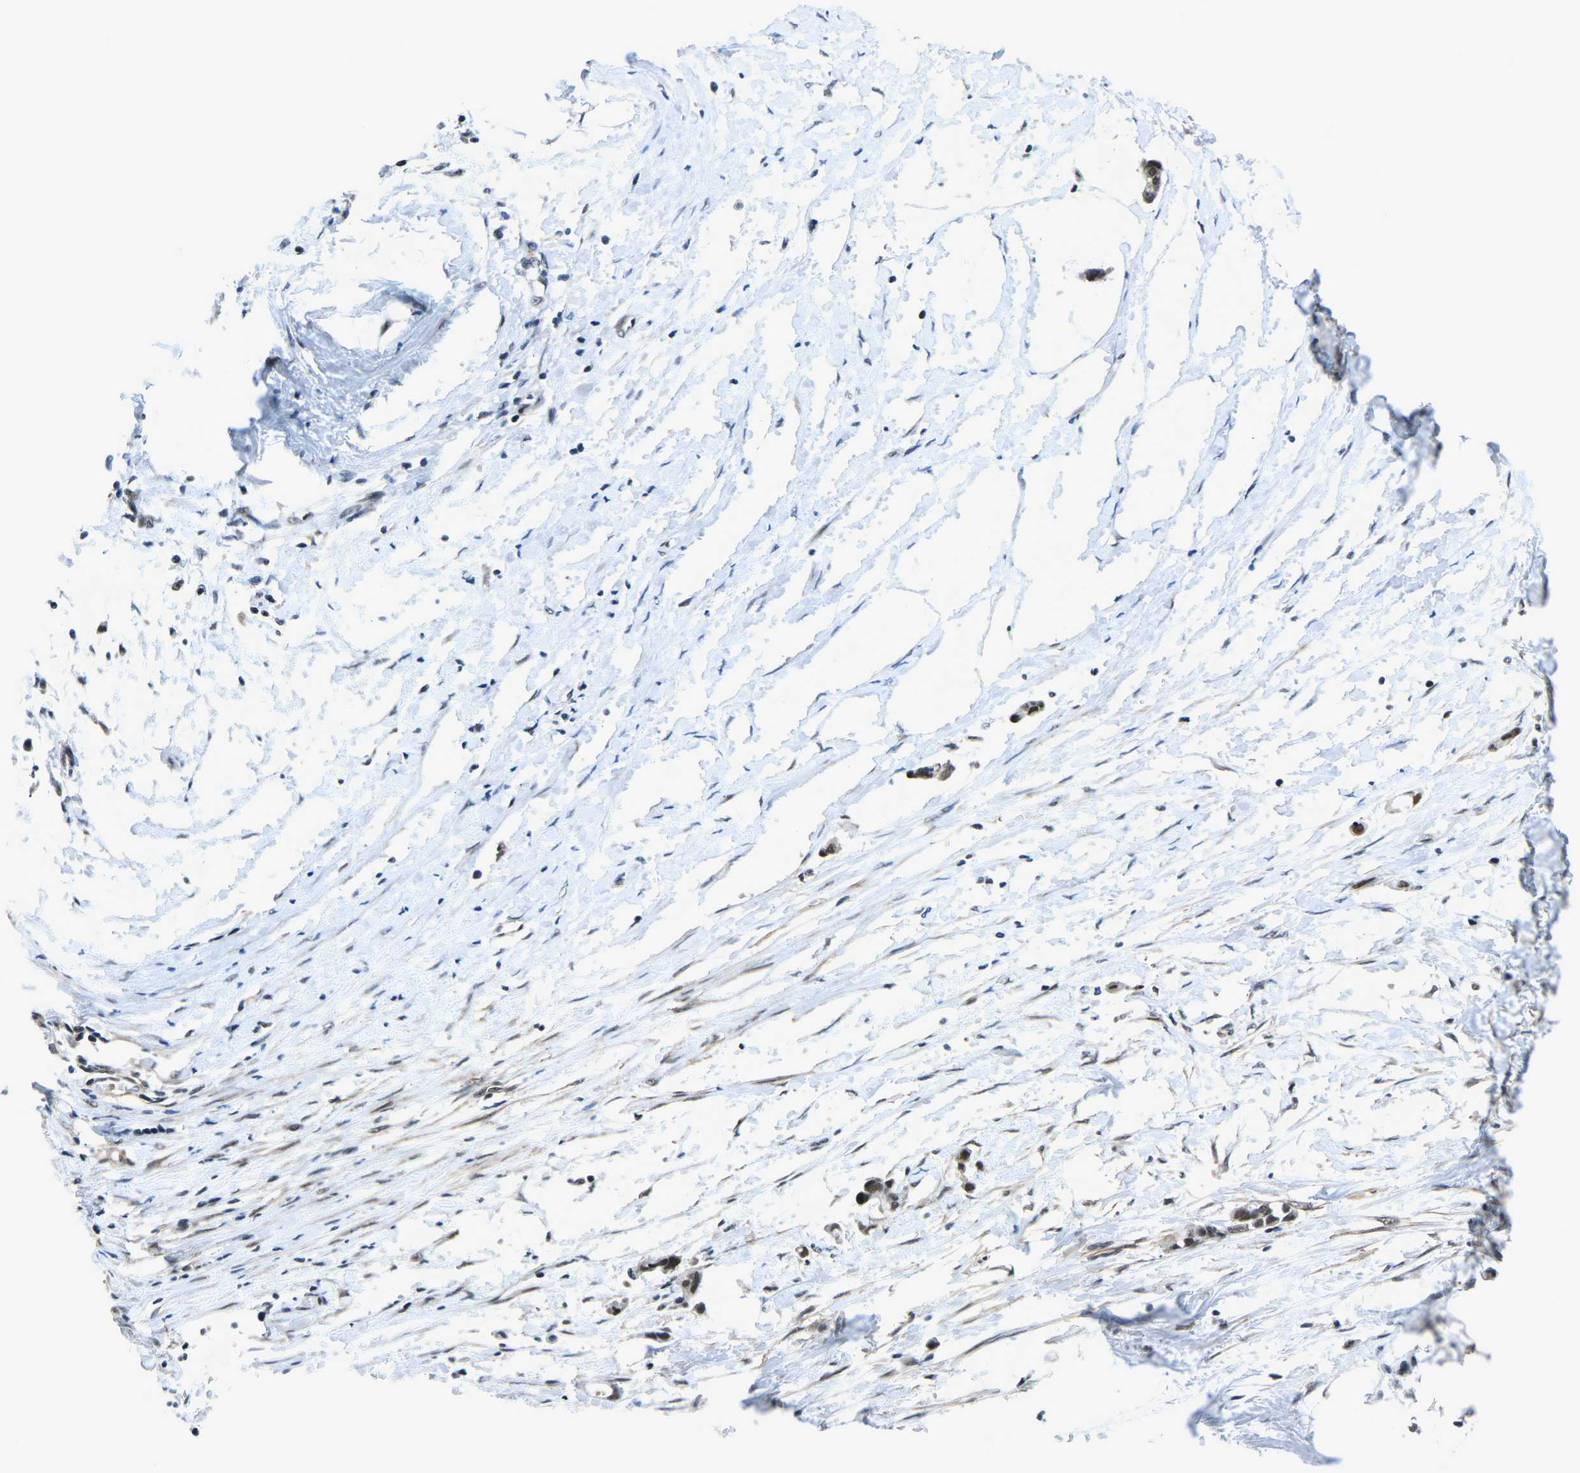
{"staining": {"intensity": "weak", "quantity": "25%-75%", "location": "nuclear"}, "tissue": "adipose tissue", "cell_type": "Adipocytes", "image_type": "normal", "snomed": [{"axis": "morphology", "description": "Normal tissue, NOS"}, {"axis": "morphology", "description": "Adenocarcinoma, NOS"}, {"axis": "topography", "description": "Colon"}, {"axis": "topography", "description": "Peripheral nerve tissue"}], "caption": "A high-resolution micrograph shows IHC staining of normal adipose tissue, which demonstrates weak nuclear staining in approximately 25%-75% of adipocytes.", "gene": "PRCC", "patient": {"sex": "male", "age": 14}}